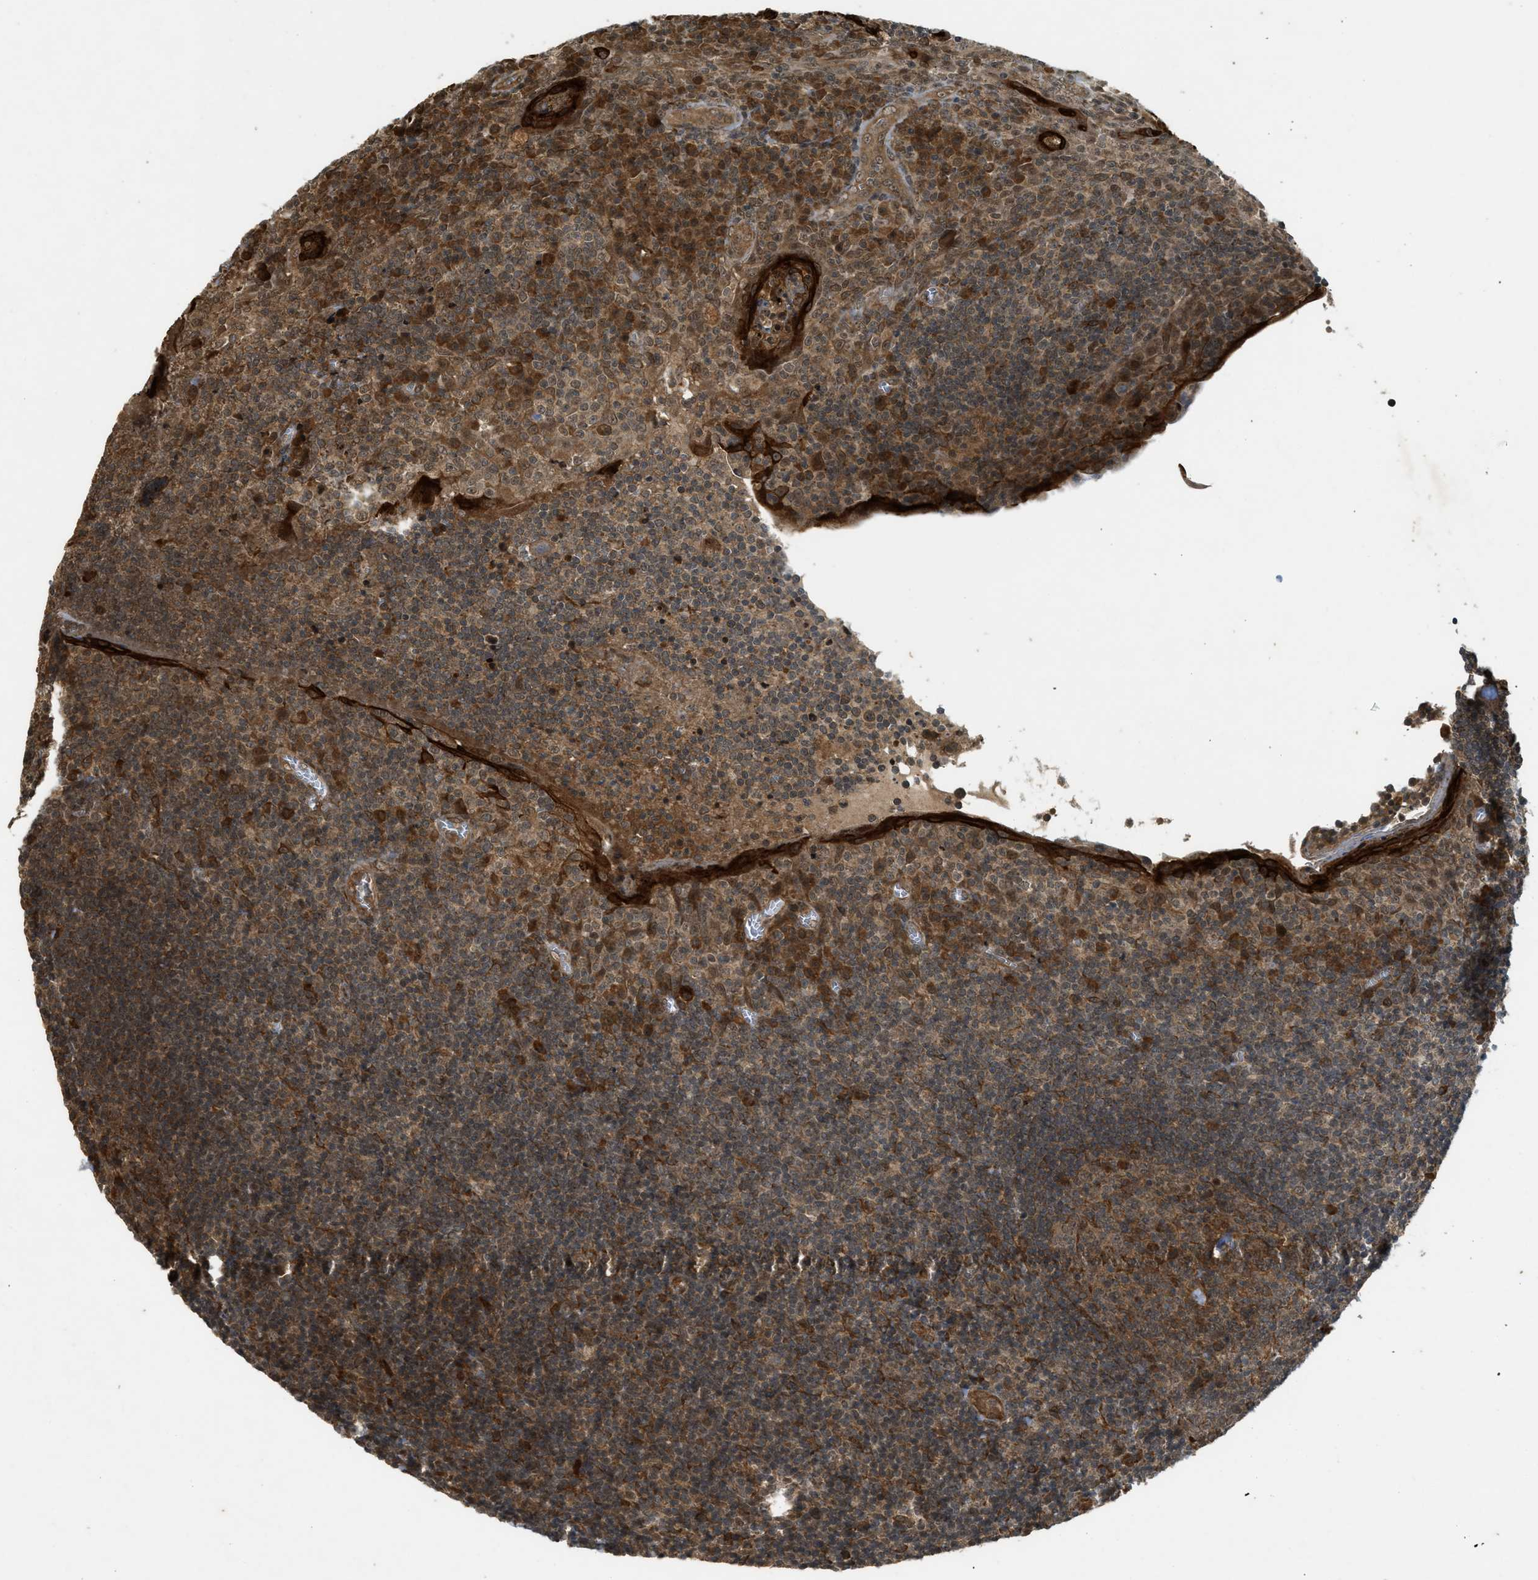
{"staining": {"intensity": "moderate", "quantity": ">75%", "location": "cytoplasmic/membranous"}, "tissue": "tonsil", "cell_type": "Germinal center cells", "image_type": "normal", "snomed": [{"axis": "morphology", "description": "Normal tissue, NOS"}, {"axis": "topography", "description": "Tonsil"}], "caption": "Tonsil stained with immunohistochemistry displays moderate cytoplasmic/membranous positivity in about >75% of germinal center cells. Nuclei are stained in blue.", "gene": "EIF2AK3", "patient": {"sex": "male", "age": 37}}